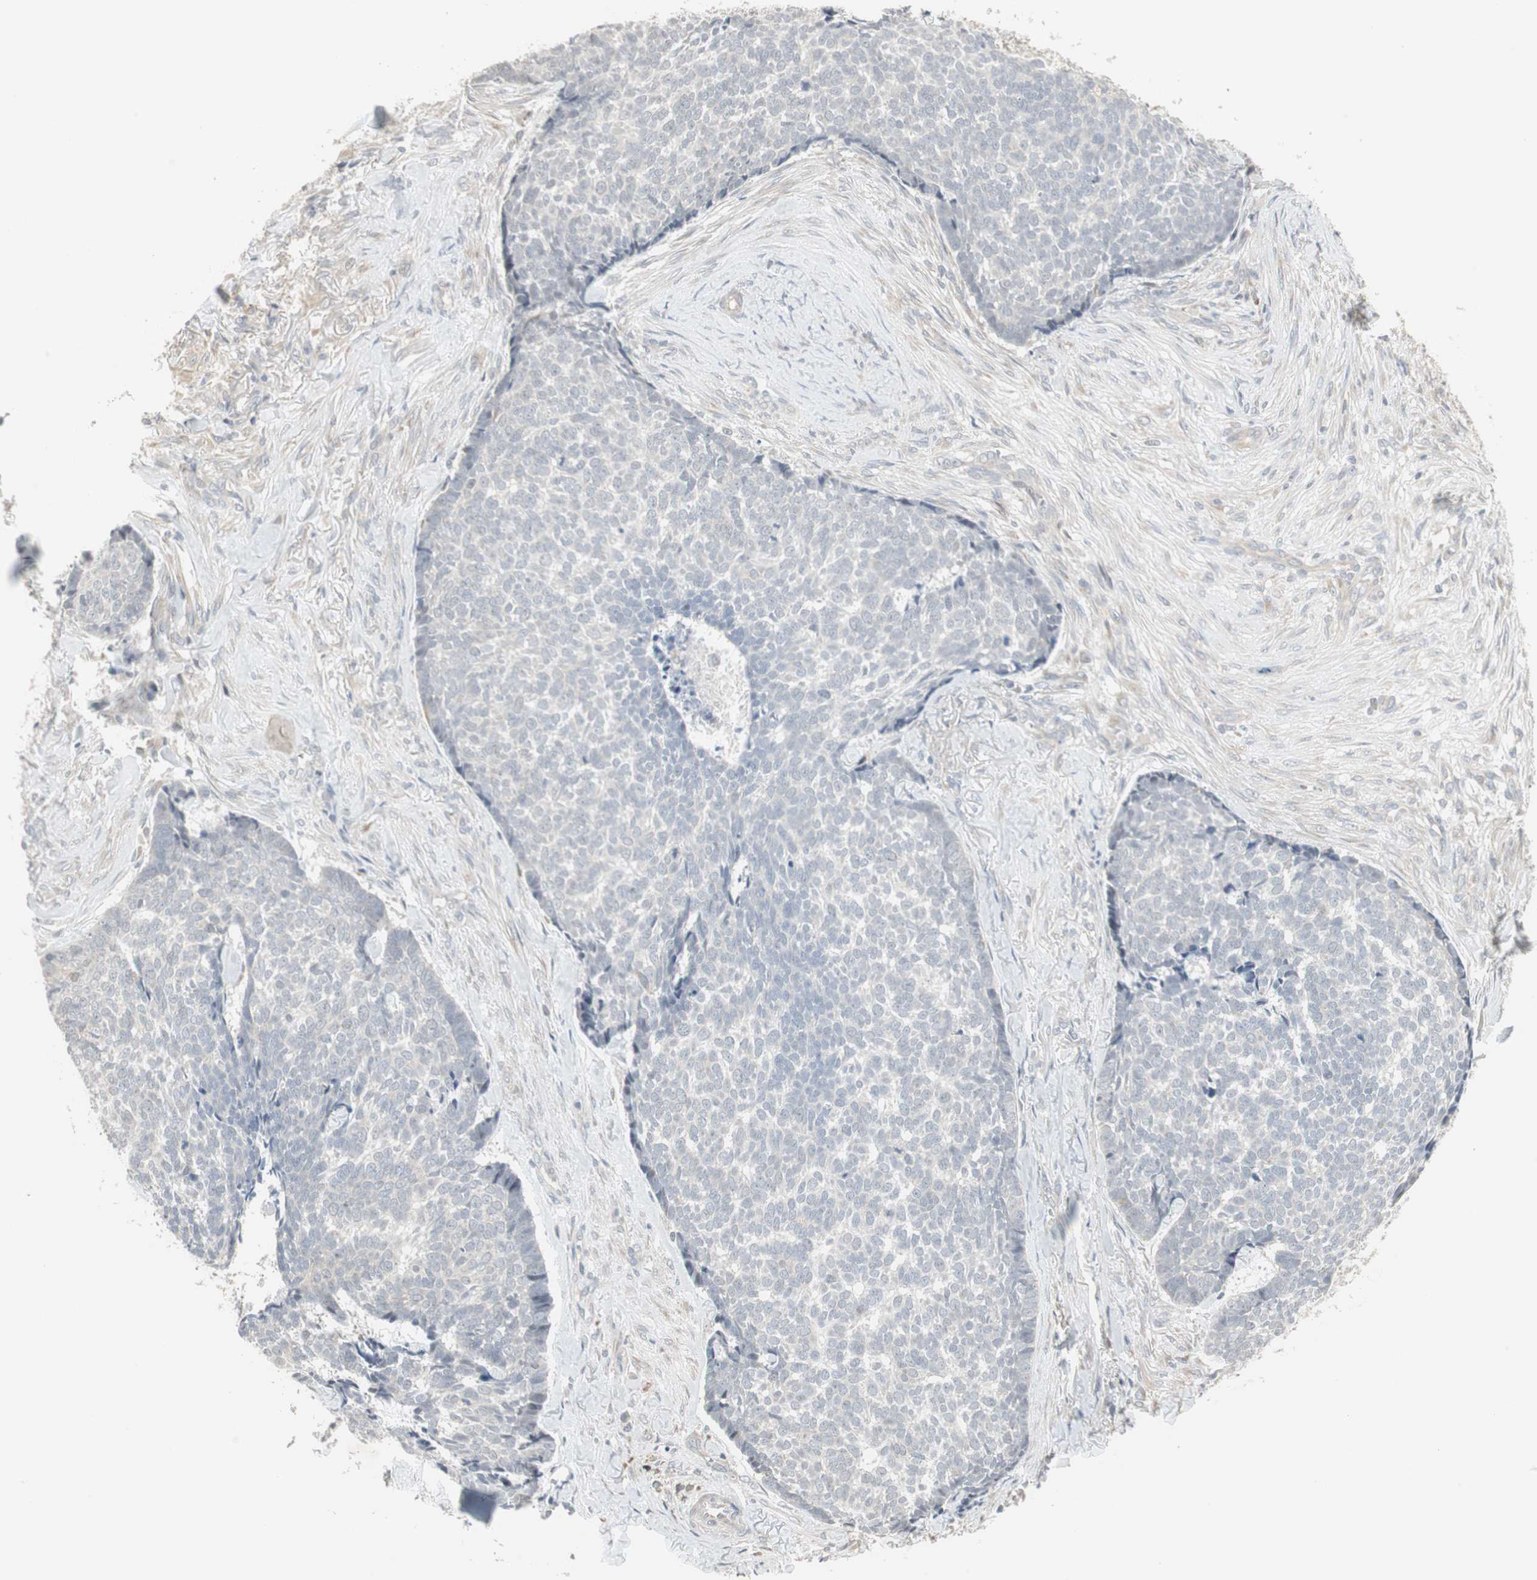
{"staining": {"intensity": "negative", "quantity": "none", "location": "none"}, "tissue": "skin cancer", "cell_type": "Tumor cells", "image_type": "cancer", "snomed": [{"axis": "morphology", "description": "Basal cell carcinoma"}, {"axis": "topography", "description": "Skin"}], "caption": "The immunohistochemistry (IHC) micrograph has no significant staining in tumor cells of skin cancer tissue.", "gene": "SNX4", "patient": {"sex": "male", "age": 84}}